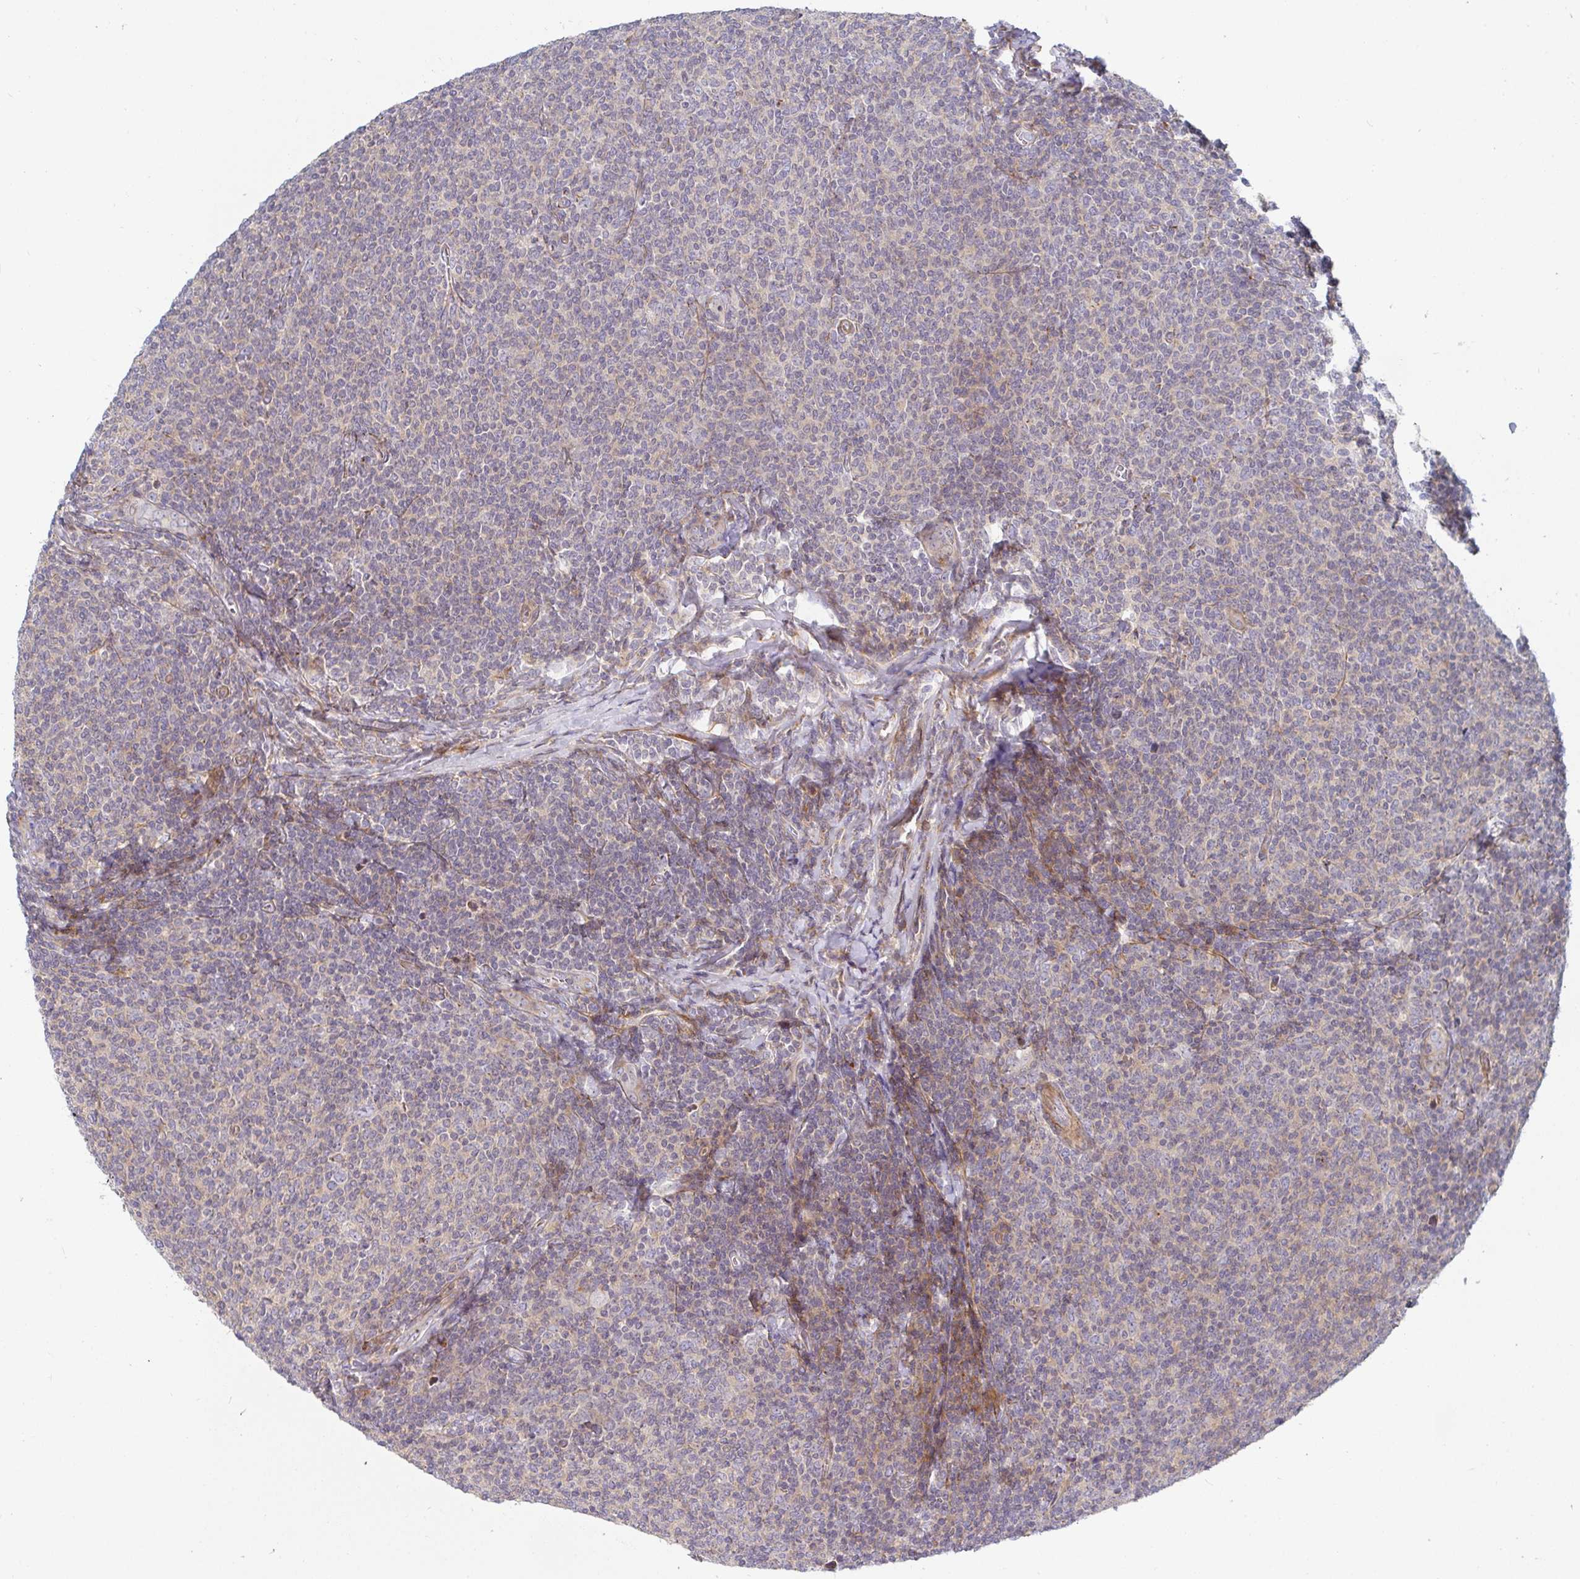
{"staining": {"intensity": "weak", "quantity": "<25%", "location": "cytoplasmic/membranous"}, "tissue": "lymphoma", "cell_type": "Tumor cells", "image_type": "cancer", "snomed": [{"axis": "morphology", "description": "Malignant lymphoma, non-Hodgkin's type, Low grade"}, {"axis": "topography", "description": "Lymph node"}], "caption": "Tumor cells are negative for protein expression in human malignant lymphoma, non-Hodgkin's type (low-grade).", "gene": "SSH2", "patient": {"sex": "male", "age": 52}}